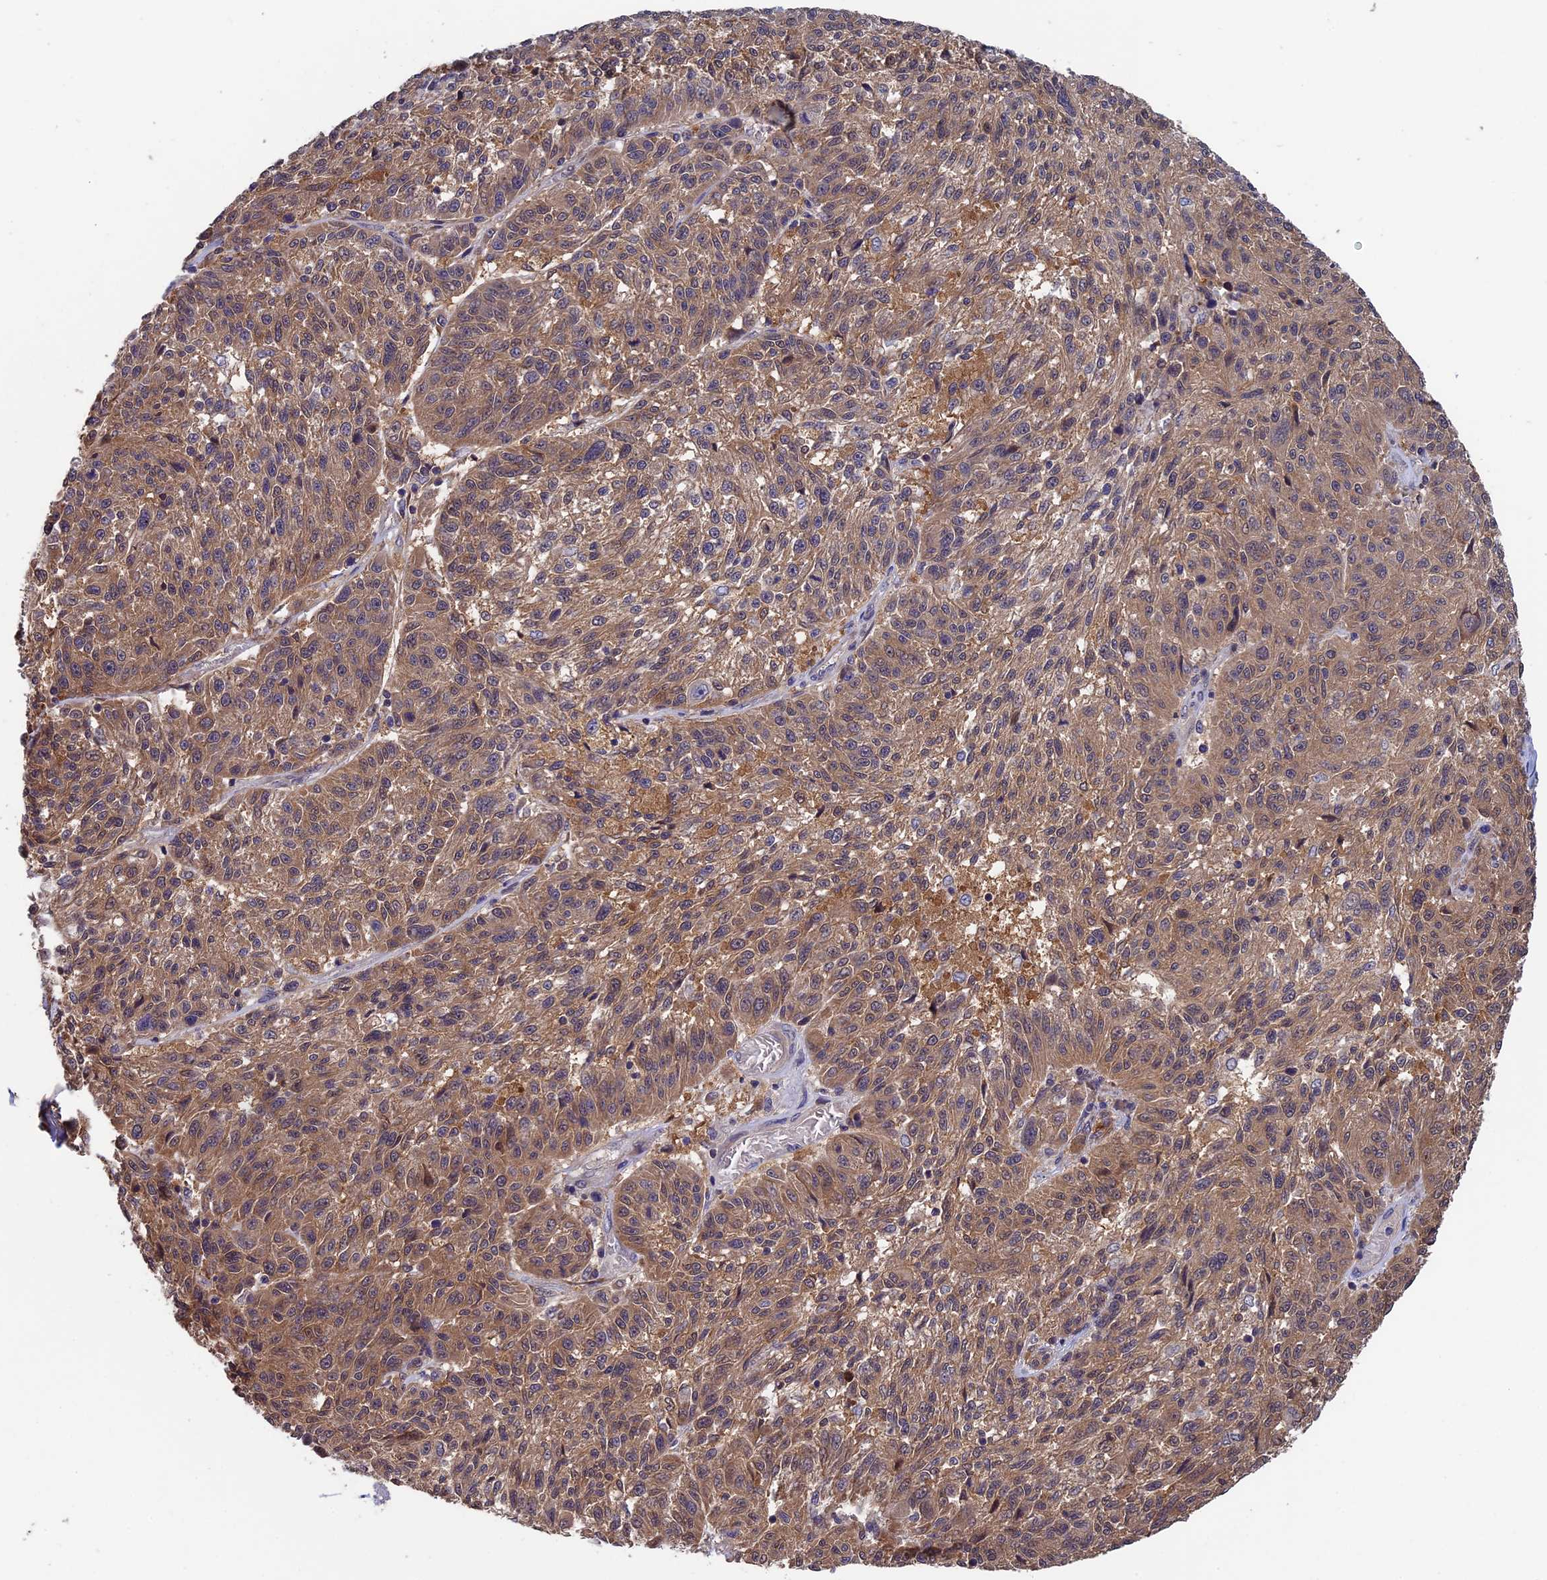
{"staining": {"intensity": "moderate", "quantity": ">75%", "location": "cytoplasmic/membranous"}, "tissue": "melanoma", "cell_type": "Tumor cells", "image_type": "cancer", "snomed": [{"axis": "morphology", "description": "Malignant melanoma, NOS"}, {"axis": "topography", "description": "Skin"}], "caption": "A high-resolution histopathology image shows immunohistochemistry staining of melanoma, which exhibits moderate cytoplasmic/membranous positivity in approximately >75% of tumor cells. (DAB IHC, brown staining for protein, blue staining for nuclei).", "gene": "LCMT1", "patient": {"sex": "male", "age": 53}}